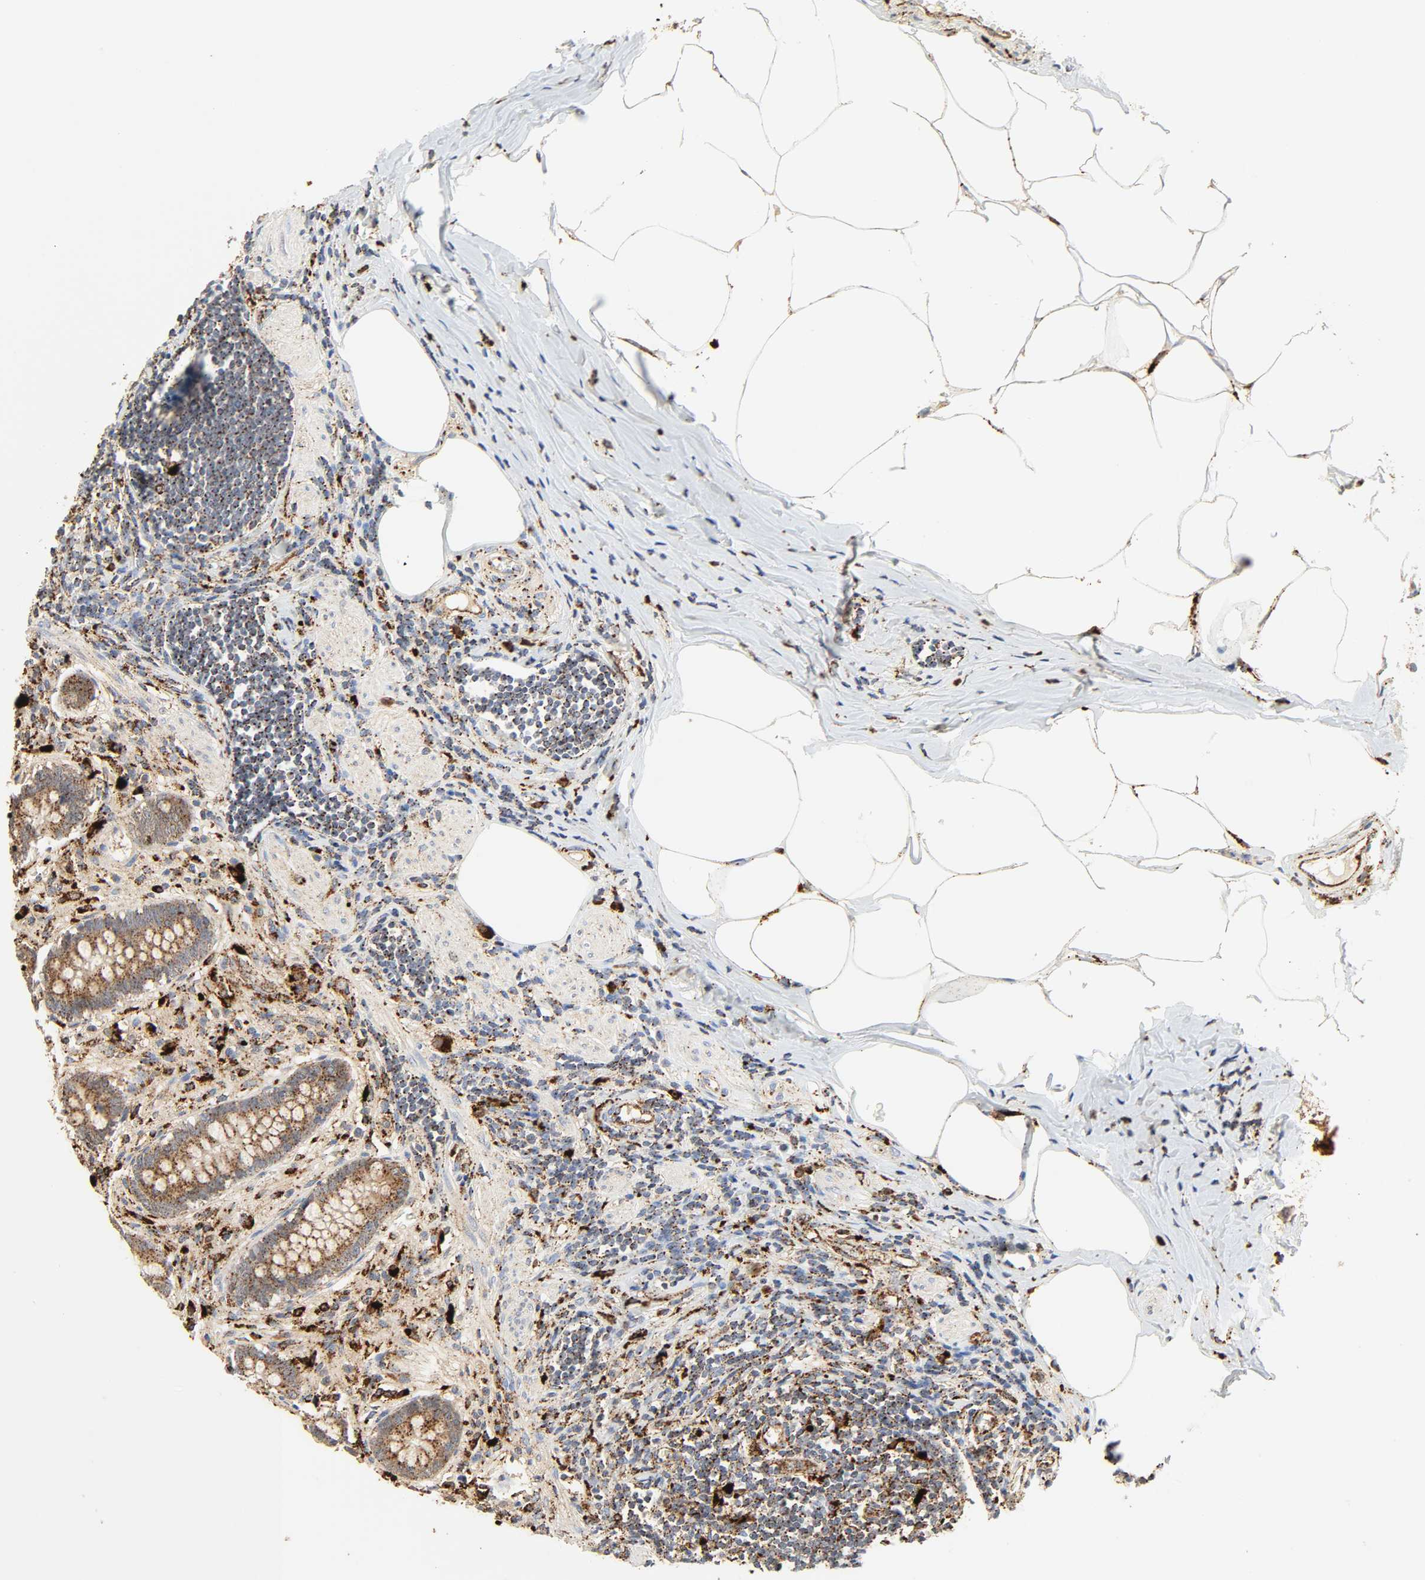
{"staining": {"intensity": "strong", "quantity": ">75%", "location": "cytoplasmic/membranous"}, "tissue": "appendix", "cell_type": "Glandular cells", "image_type": "normal", "snomed": [{"axis": "morphology", "description": "Normal tissue, NOS"}, {"axis": "topography", "description": "Appendix"}], "caption": "This is an image of immunohistochemistry staining of normal appendix, which shows strong positivity in the cytoplasmic/membranous of glandular cells.", "gene": "PSAP", "patient": {"sex": "female", "age": 50}}